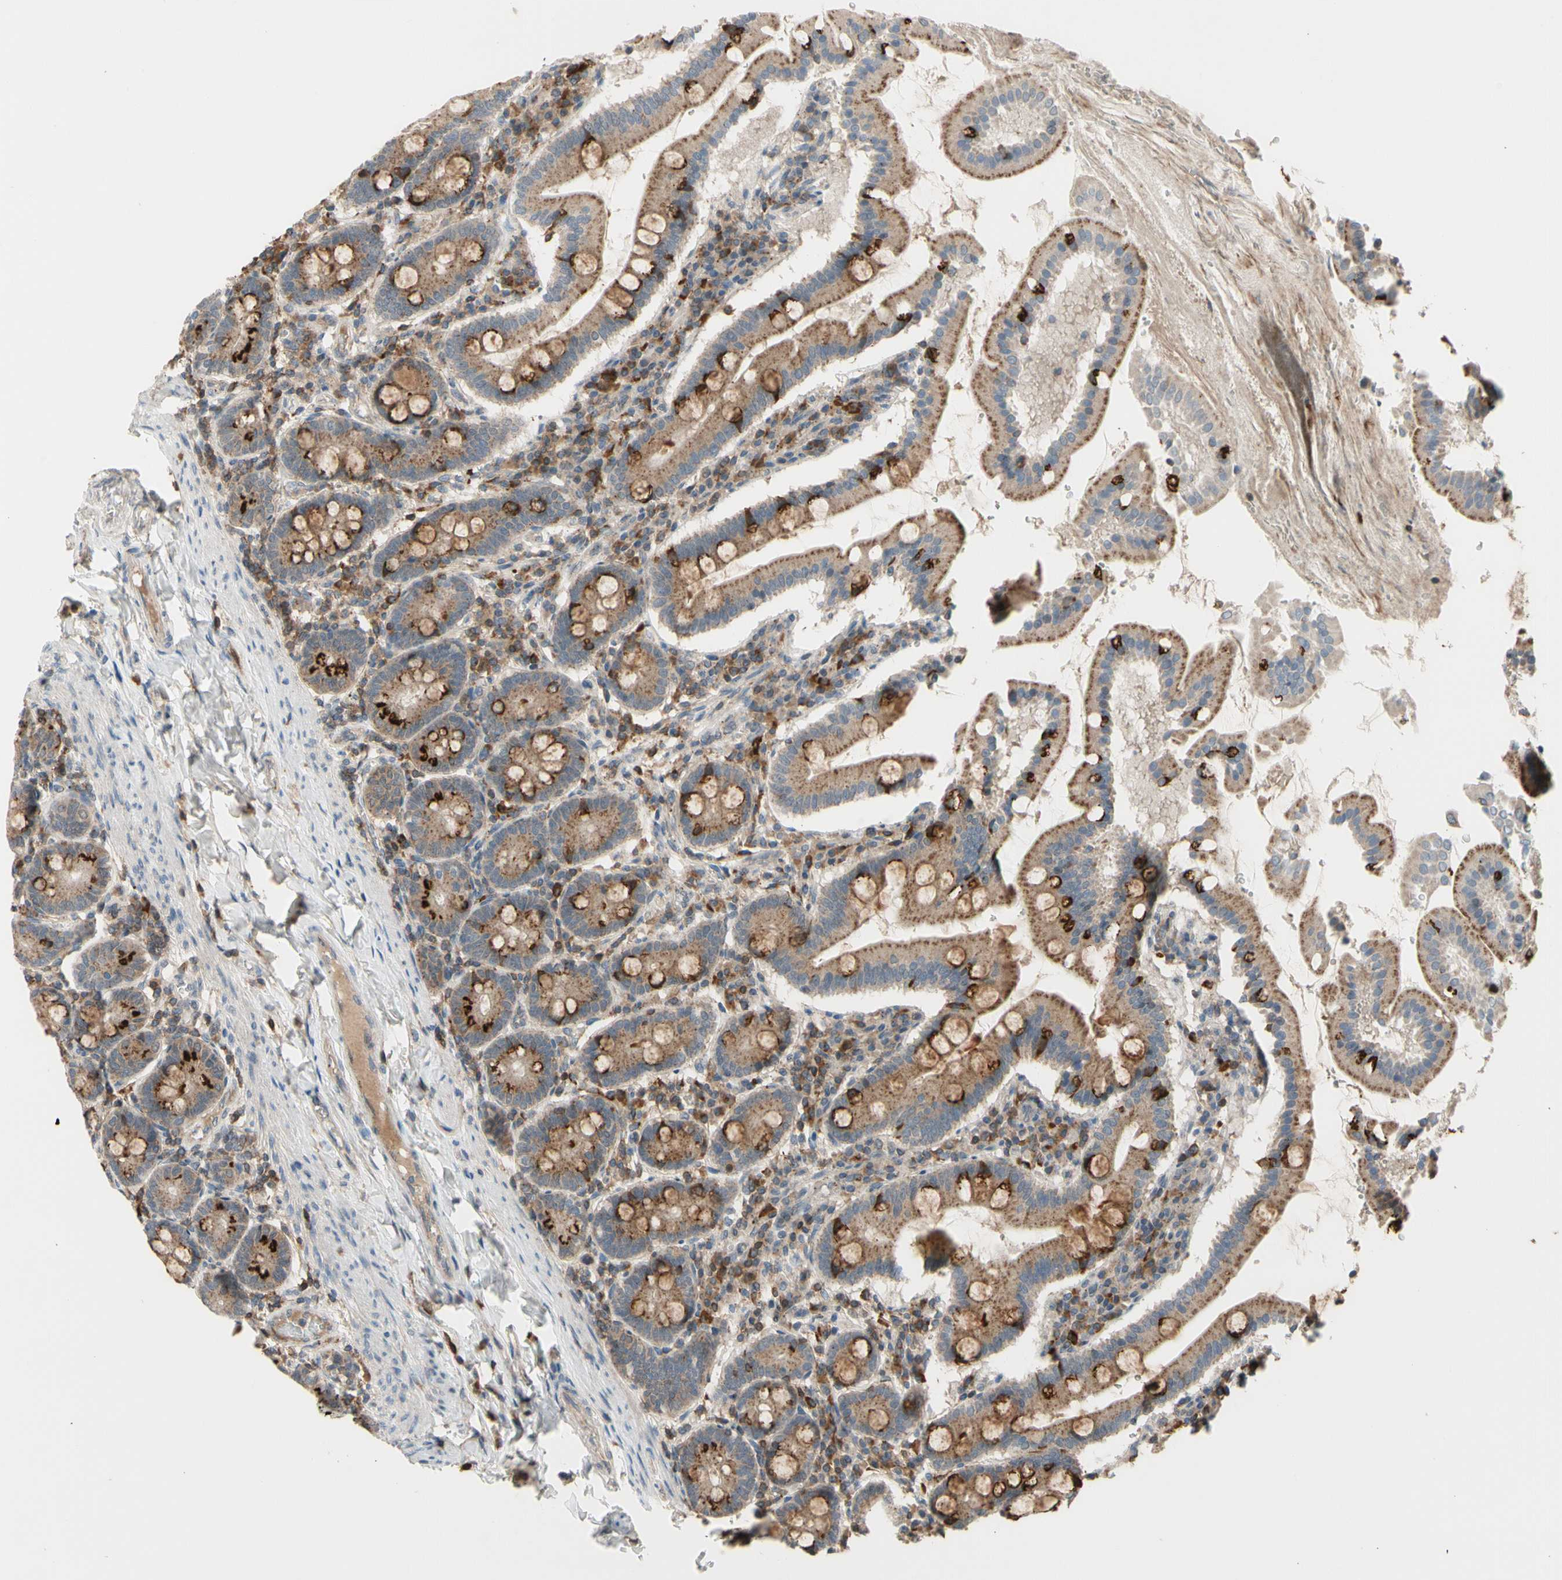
{"staining": {"intensity": "strong", "quantity": ">75%", "location": "cytoplasmic/membranous"}, "tissue": "duodenum", "cell_type": "Glandular cells", "image_type": "normal", "snomed": [{"axis": "morphology", "description": "Normal tissue, NOS"}, {"axis": "topography", "description": "Duodenum"}], "caption": "Unremarkable duodenum displays strong cytoplasmic/membranous staining in approximately >75% of glandular cells.", "gene": "GALNT5", "patient": {"sex": "male", "age": 50}}